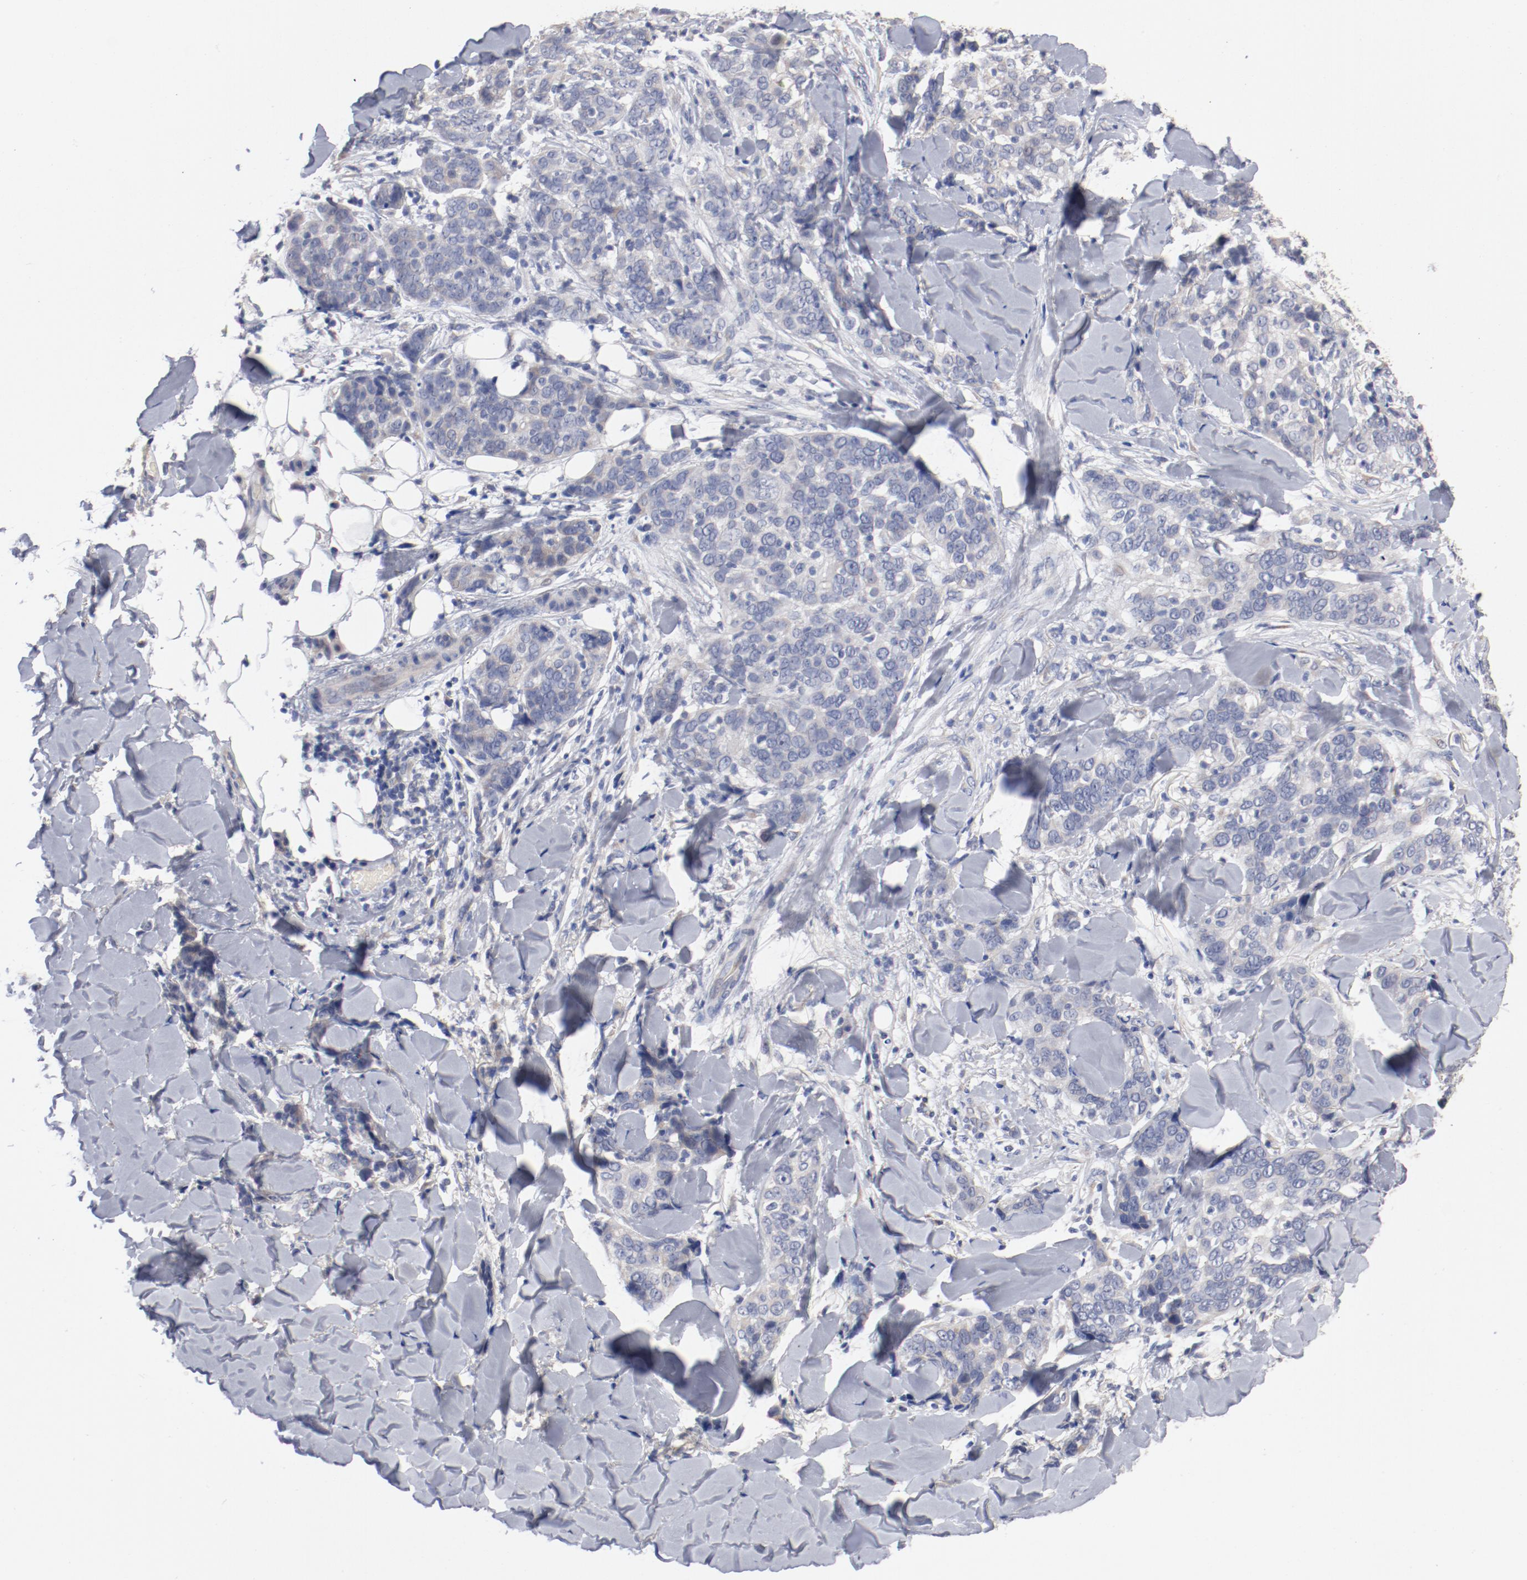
{"staining": {"intensity": "negative", "quantity": "none", "location": "none"}, "tissue": "skin cancer", "cell_type": "Tumor cells", "image_type": "cancer", "snomed": [{"axis": "morphology", "description": "Normal tissue, NOS"}, {"axis": "morphology", "description": "Squamous cell carcinoma, NOS"}, {"axis": "topography", "description": "Skin"}], "caption": "The immunohistochemistry micrograph has no significant positivity in tumor cells of squamous cell carcinoma (skin) tissue.", "gene": "AK7", "patient": {"sex": "female", "age": 83}}